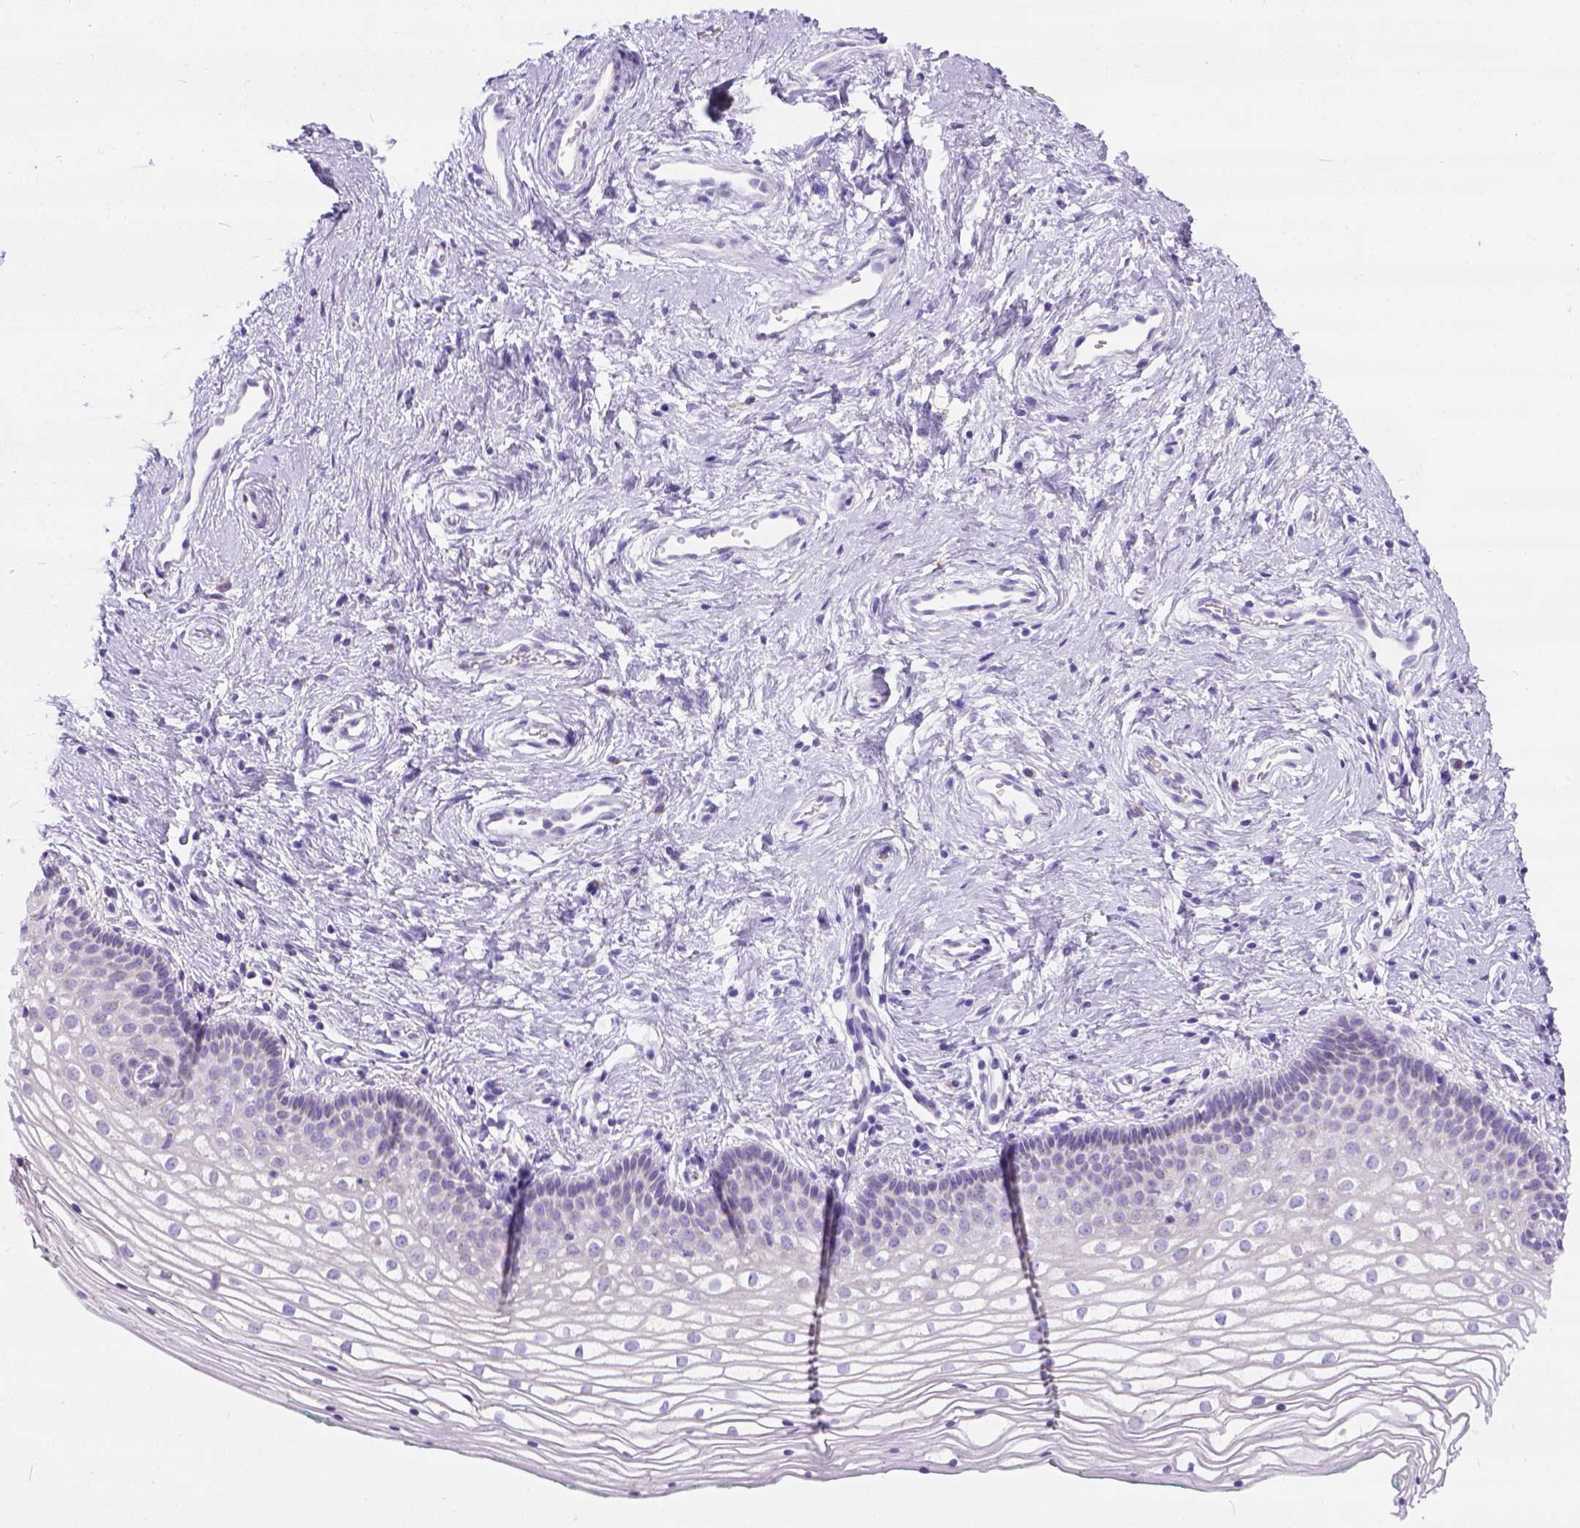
{"staining": {"intensity": "negative", "quantity": "none", "location": "none"}, "tissue": "vagina", "cell_type": "Squamous epithelial cells", "image_type": "normal", "snomed": [{"axis": "morphology", "description": "Normal tissue, NOS"}, {"axis": "topography", "description": "Vagina"}], "caption": "Squamous epithelial cells show no significant protein staining in benign vagina. (DAB immunohistochemistry (IHC) visualized using brightfield microscopy, high magnification).", "gene": "PHF7", "patient": {"sex": "female", "age": 36}}